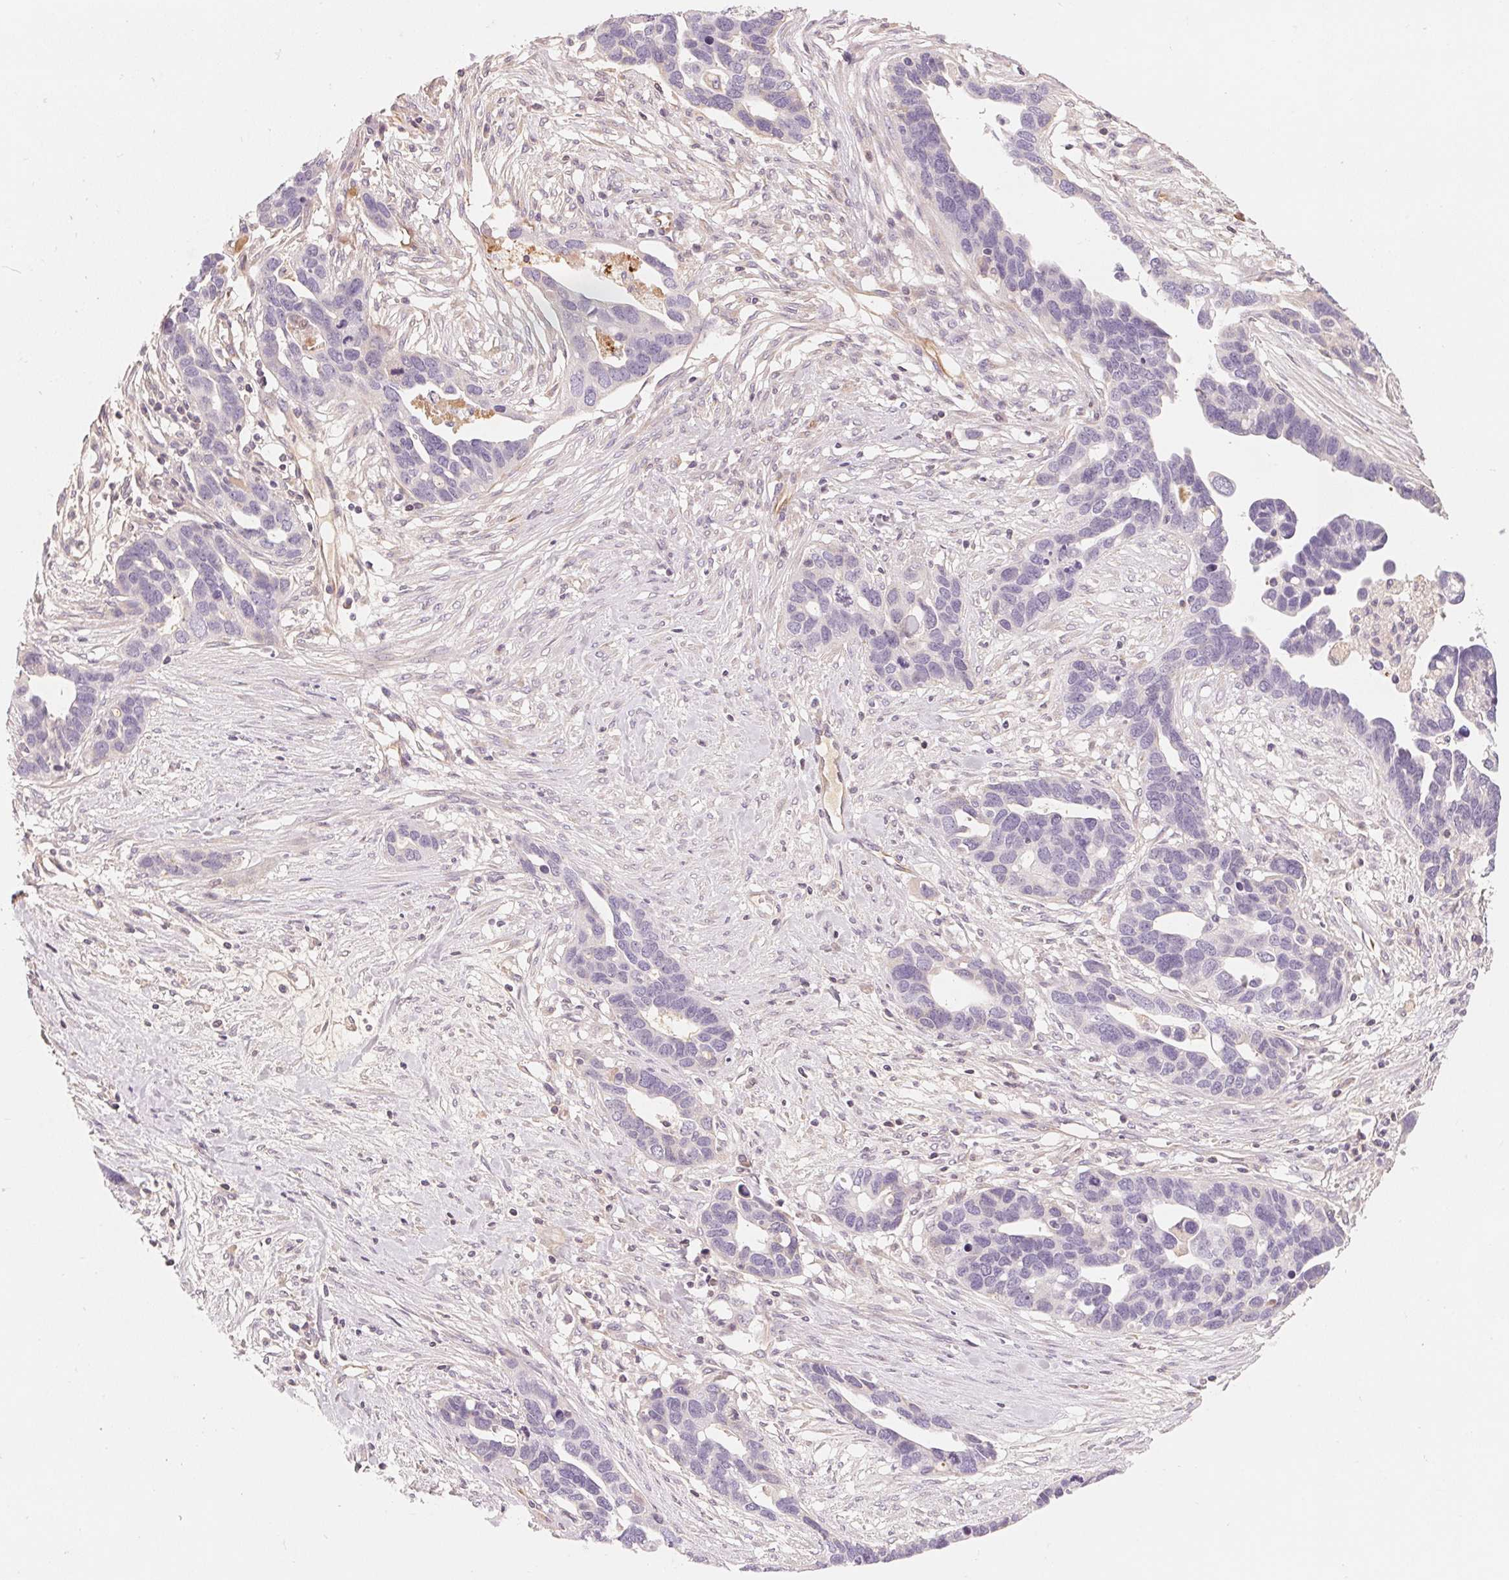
{"staining": {"intensity": "negative", "quantity": "none", "location": "none"}, "tissue": "ovarian cancer", "cell_type": "Tumor cells", "image_type": "cancer", "snomed": [{"axis": "morphology", "description": "Cystadenocarcinoma, serous, NOS"}, {"axis": "topography", "description": "Ovary"}], "caption": "Immunohistochemistry of ovarian serous cystadenocarcinoma shows no staining in tumor cells.", "gene": "CFHR2", "patient": {"sex": "female", "age": 54}}